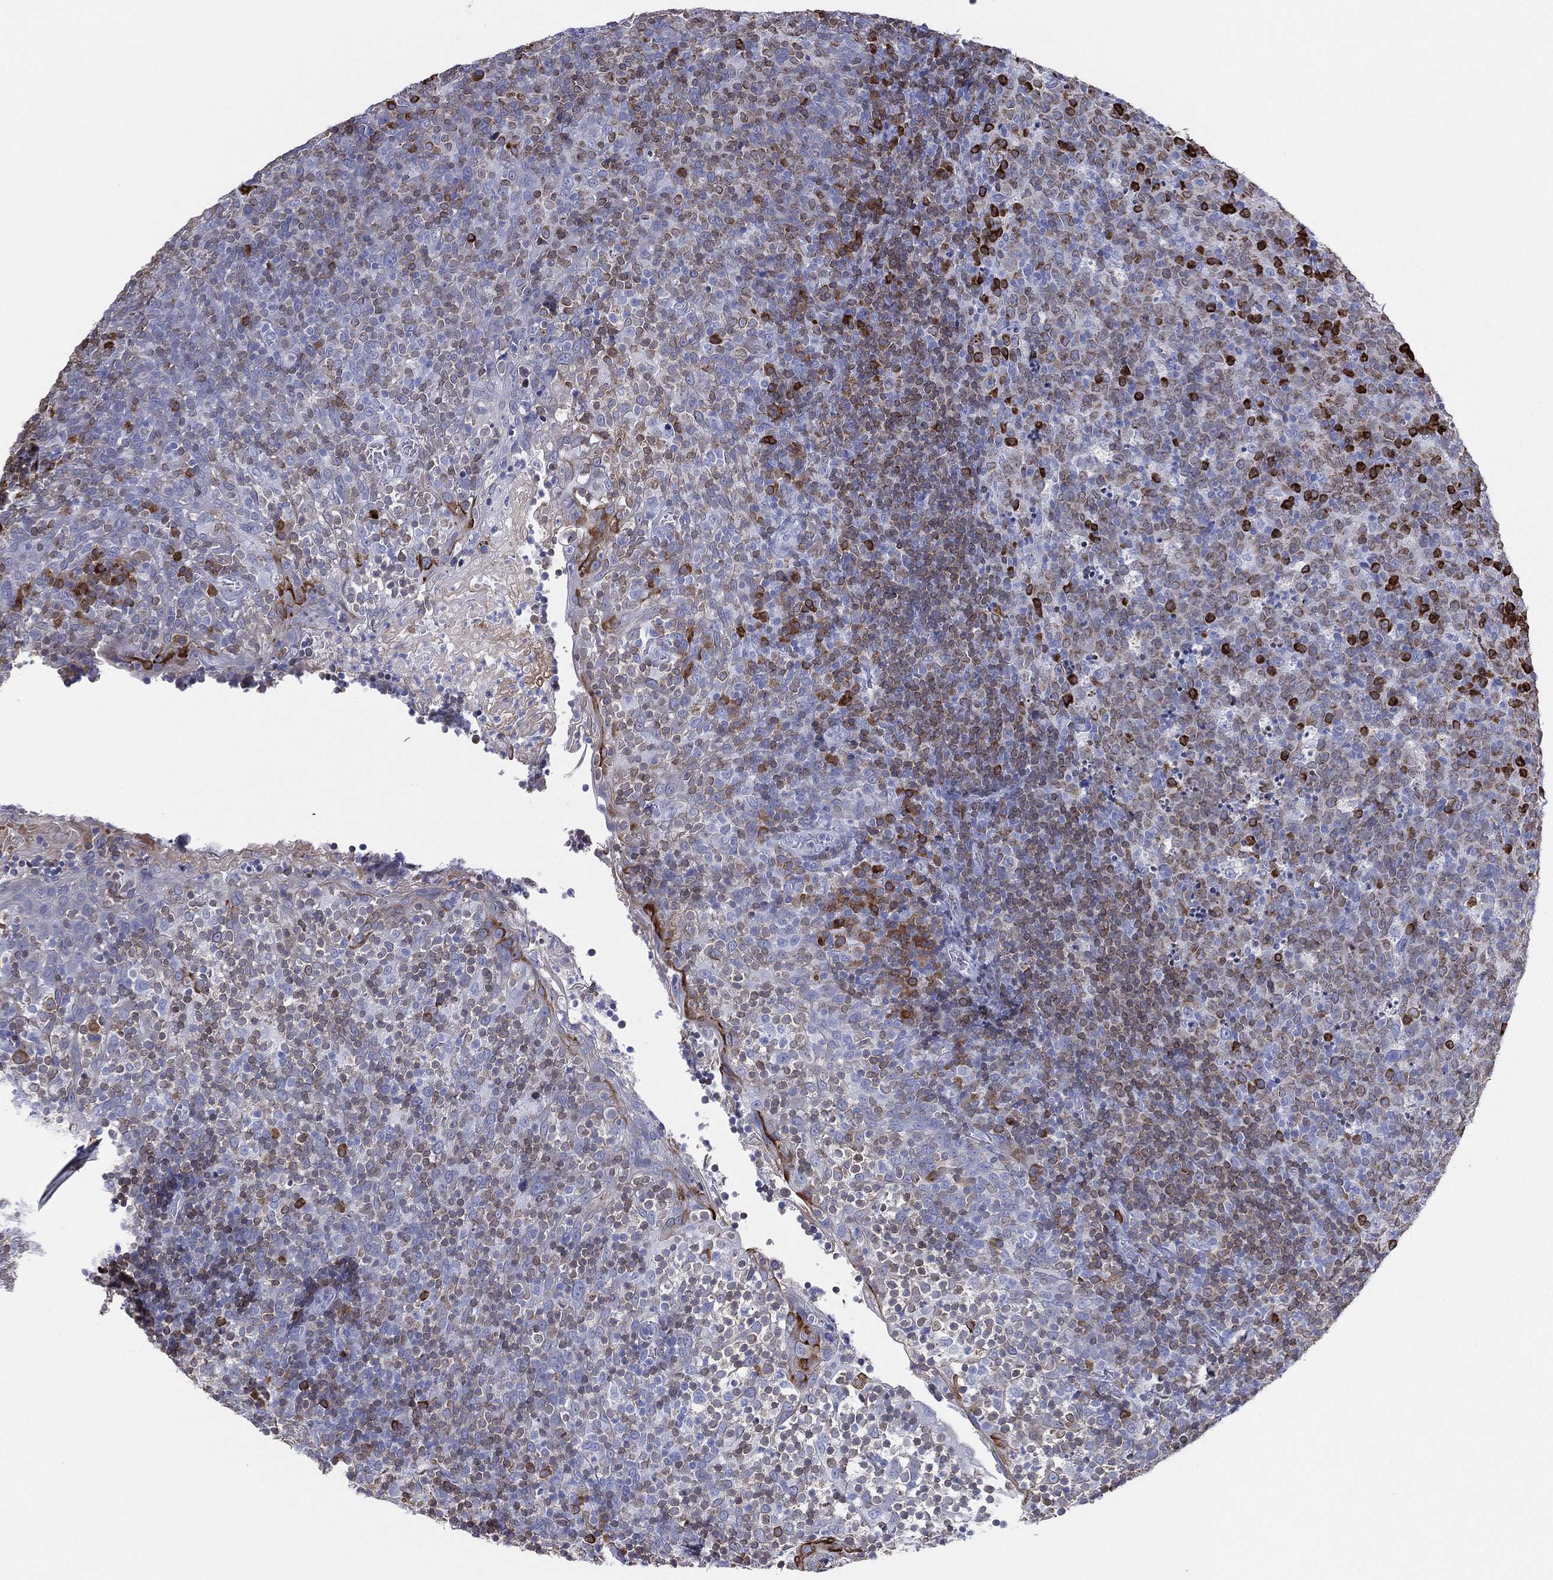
{"staining": {"intensity": "strong", "quantity": "<25%", "location": "cytoplasmic/membranous"}, "tissue": "tonsil", "cell_type": "Germinal center cells", "image_type": "normal", "snomed": [{"axis": "morphology", "description": "Normal tissue, NOS"}, {"axis": "topography", "description": "Tonsil"}], "caption": "Approximately <25% of germinal center cells in unremarkable tonsil display strong cytoplasmic/membranous protein expression as visualized by brown immunohistochemical staining.", "gene": "CD79A", "patient": {"sex": "female", "age": 5}}